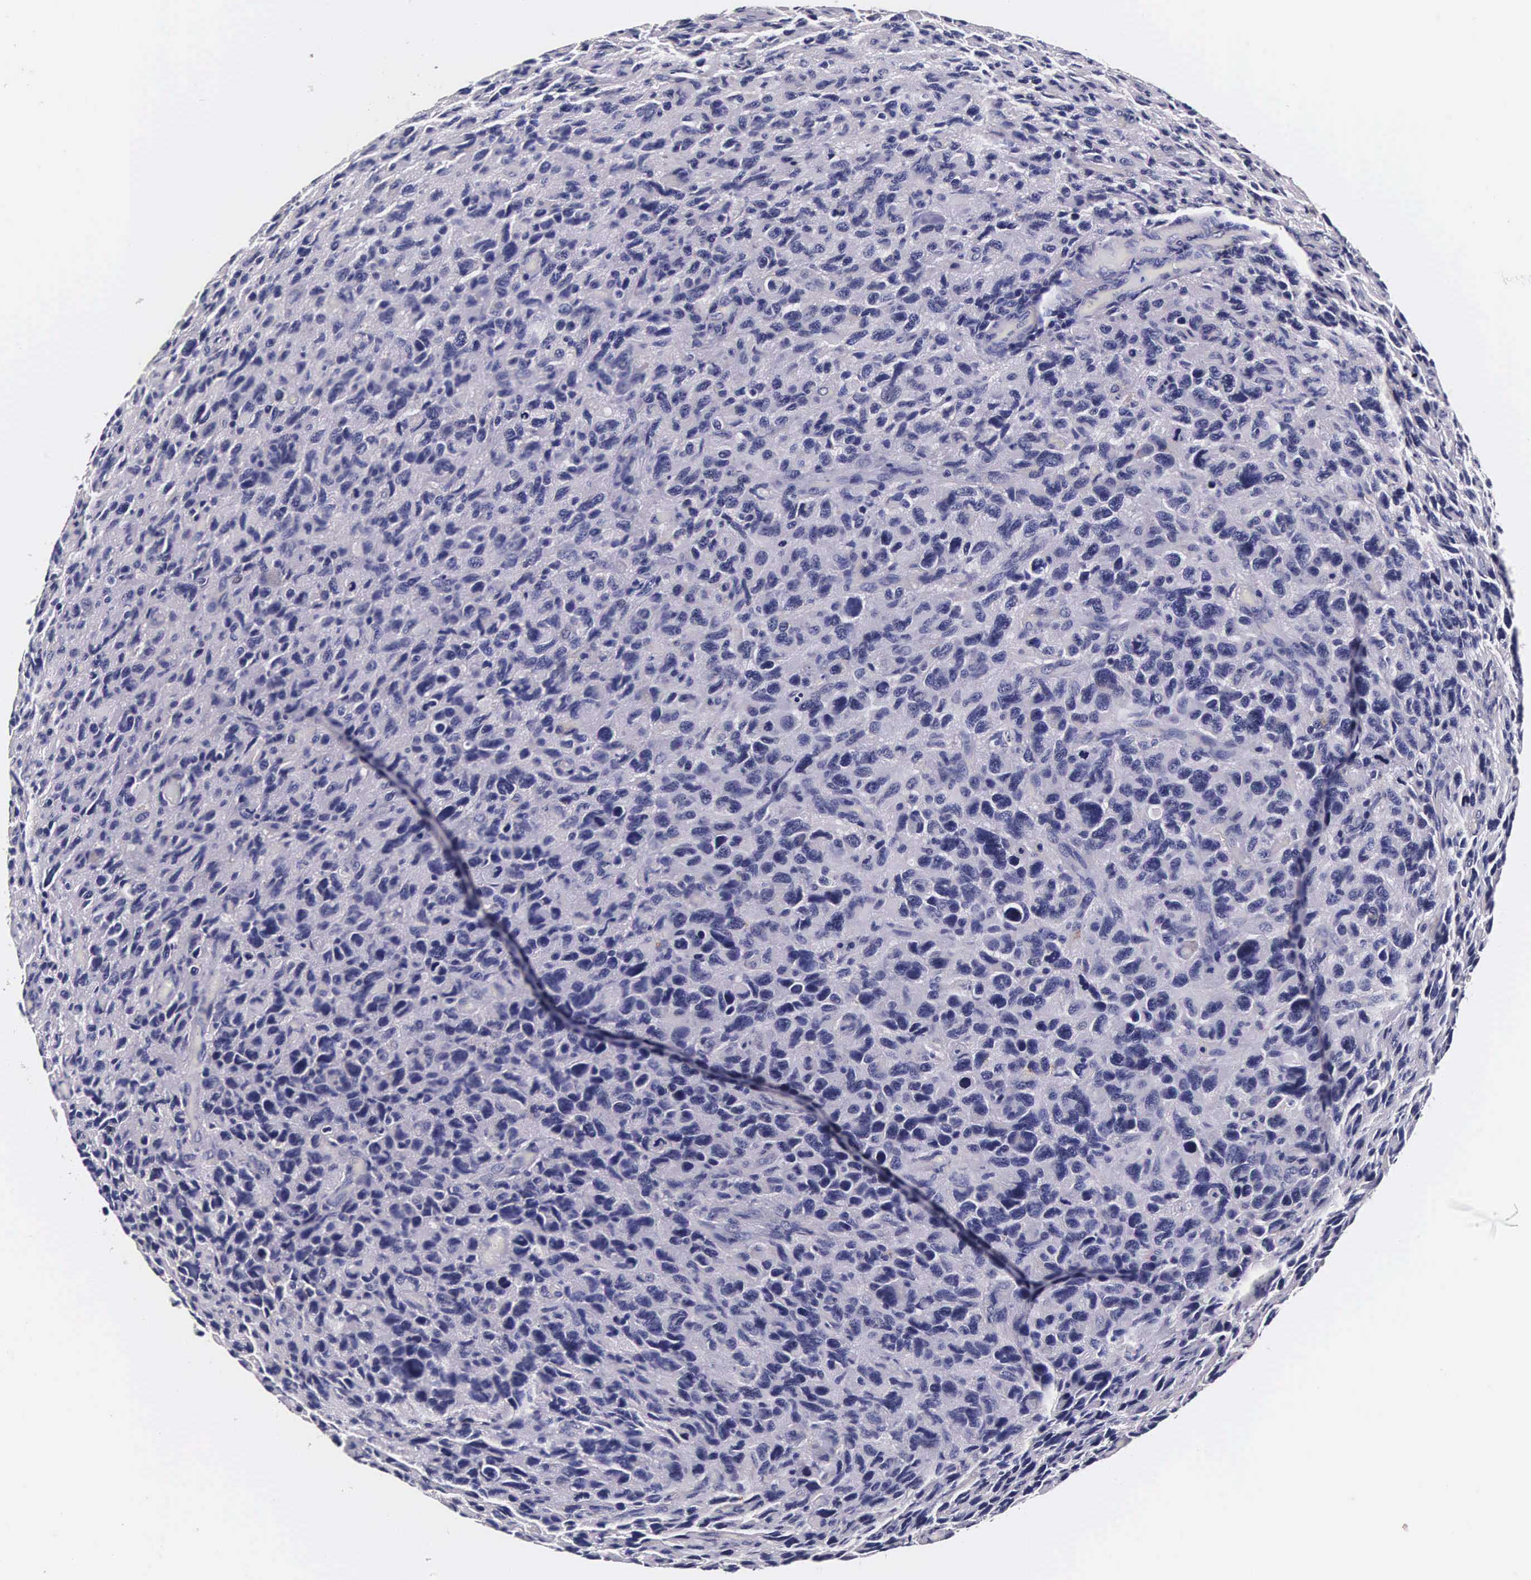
{"staining": {"intensity": "negative", "quantity": "none", "location": "none"}, "tissue": "glioma", "cell_type": "Tumor cells", "image_type": "cancer", "snomed": [{"axis": "morphology", "description": "Glioma, malignant, High grade"}, {"axis": "topography", "description": "Brain"}], "caption": "Protein analysis of high-grade glioma (malignant) reveals no significant staining in tumor cells.", "gene": "CTSB", "patient": {"sex": "female", "age": 60}}